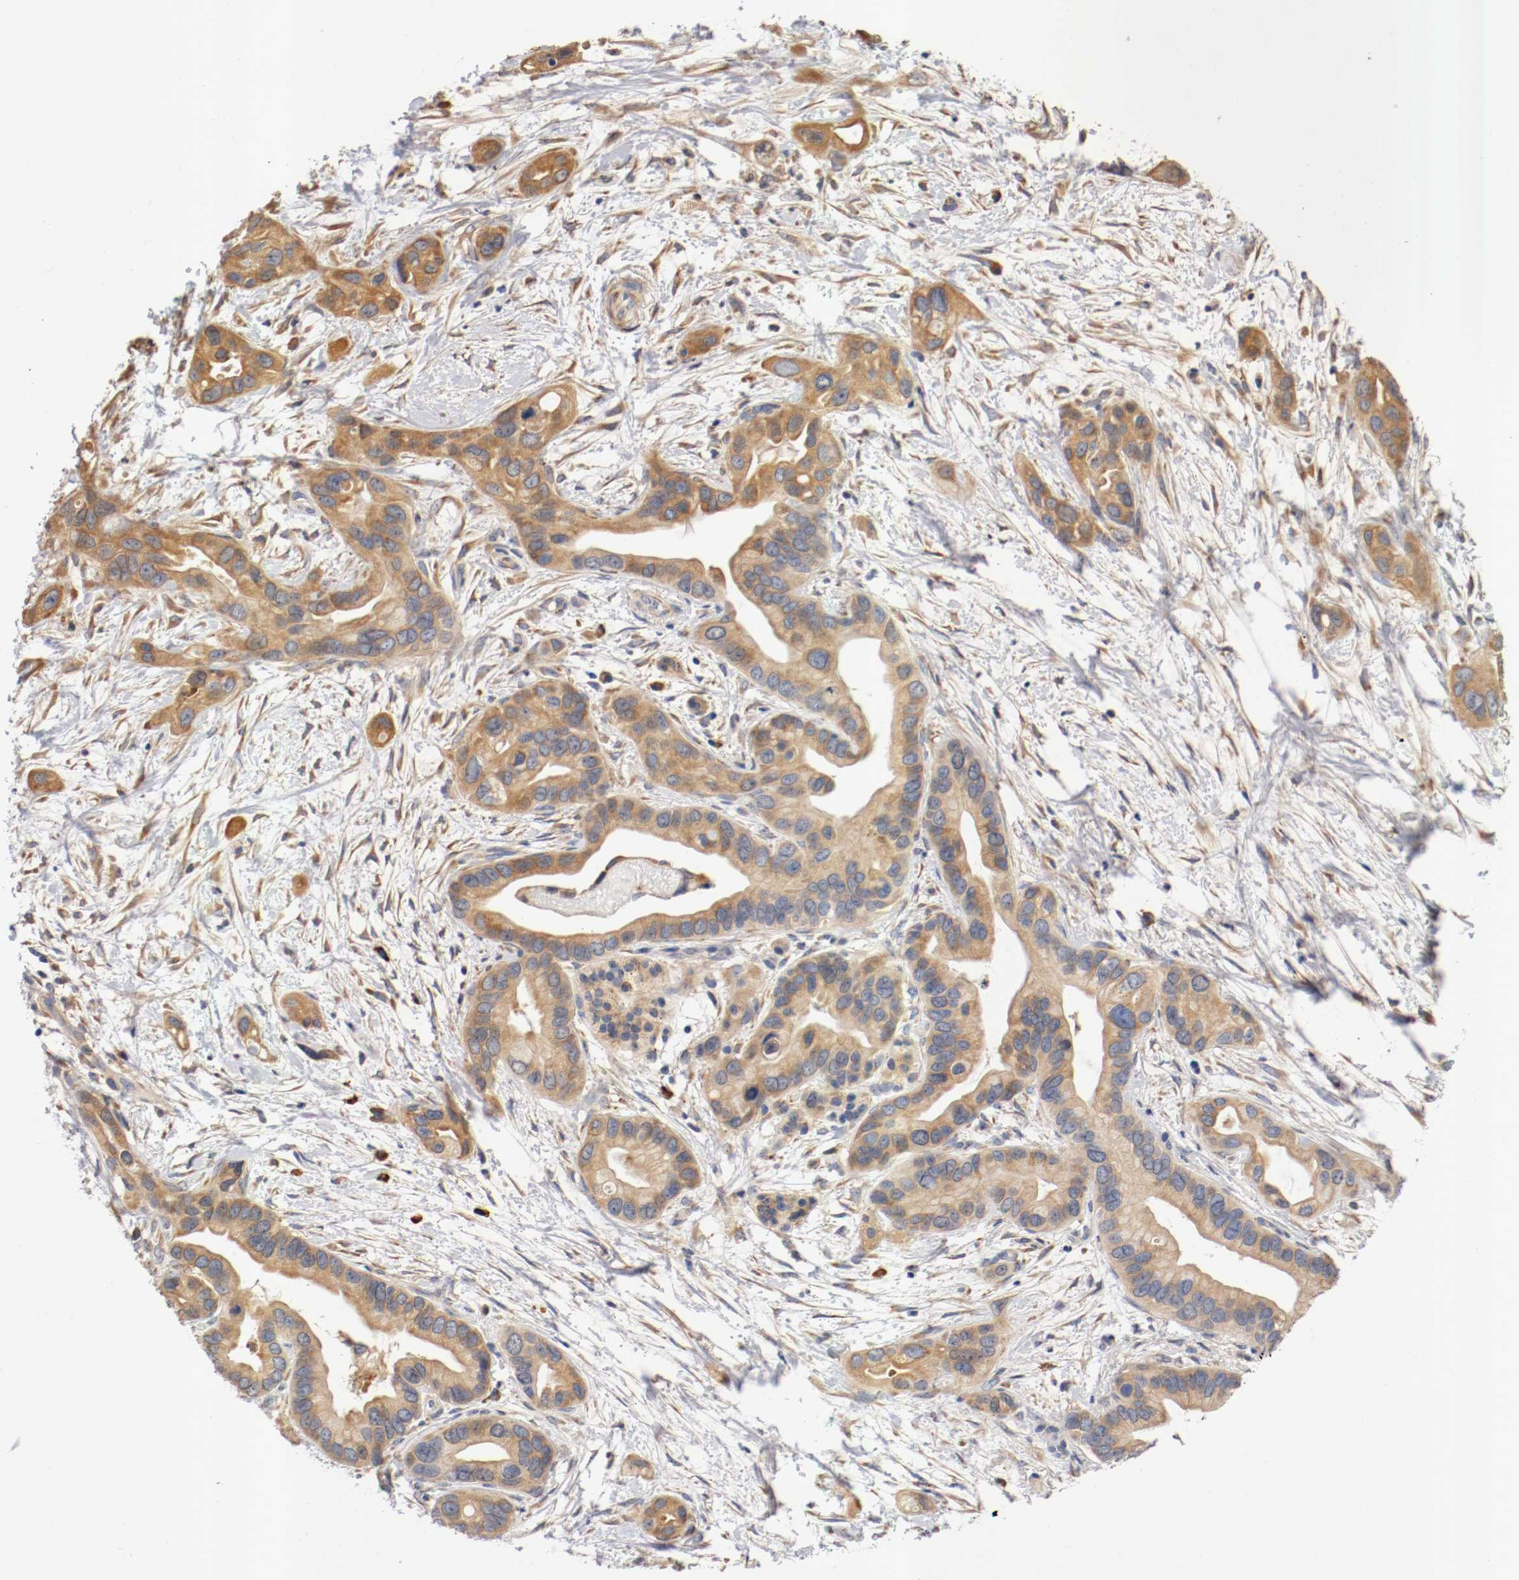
{"staining": {"intensity": "moderate", "quantity": ">75%", "location": "cytoplasmic/membranous"}, "tissue": "pancreatic cancer", "cell_type": "Tumor cells", "image_type": "cancer", "snomed": [{"axis": "morphology", "description": "Adenocarcinoma, NOS"}, {"axis": "topography", "description": "Pancreas"}], "caption": "Tumor cells reveal medium levels of moderate cytoplasmic/membranous expression in approximately >75% of cells in human adenocarcinoma (pancreatic).", "gene": "TNFSF13", "patient": {"sex": "female", "age": 77}}